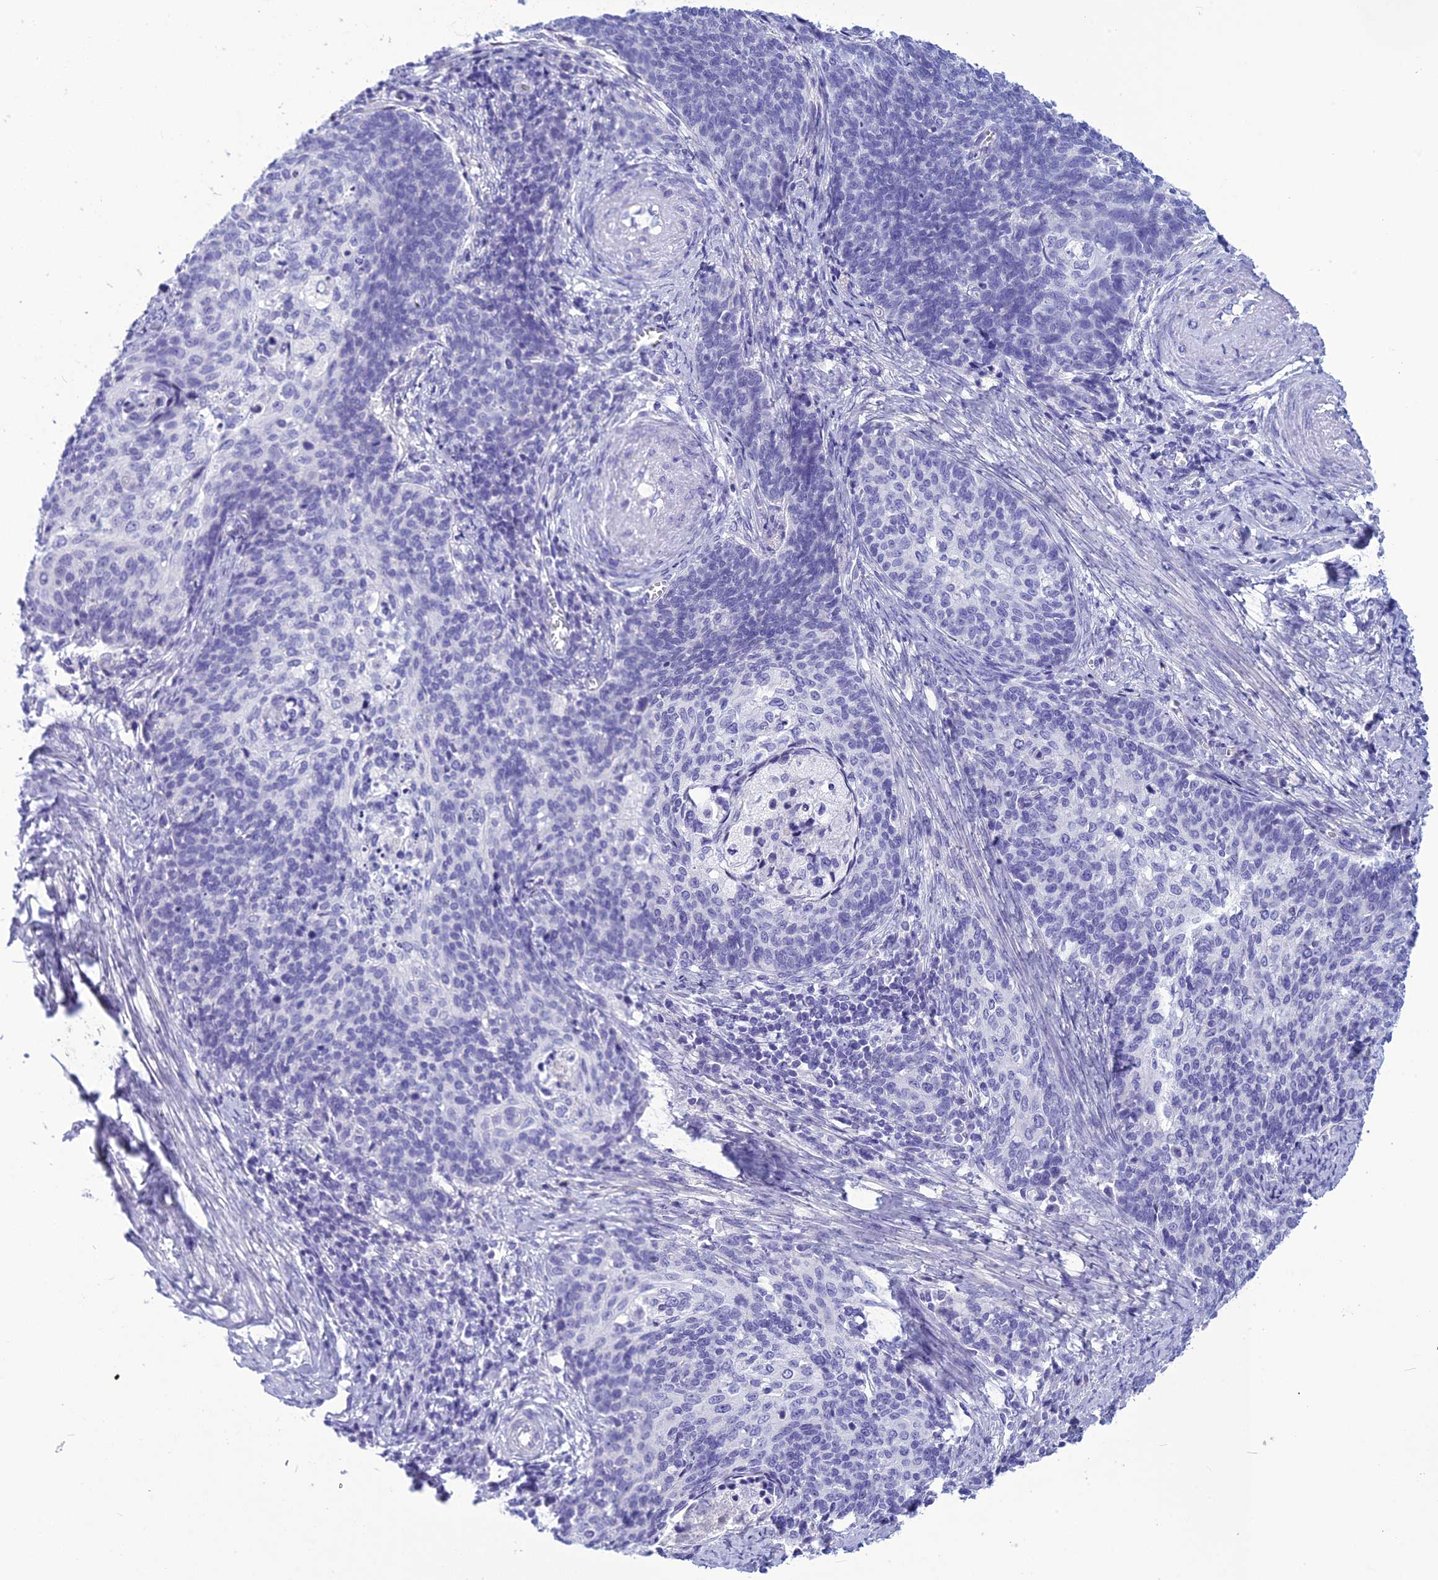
{"staining": {"intensity": "negative", "quantity": "none", "location": "none"}, "tissue": "cervical cancer", "cell_type": "Tumor cells", "image_type": "cancer", "snomed": [{"axis": "morphology", "description": "Squamous cell carcinoma, NOS"}, {"axis": "topography", "description": "Cervix"}], "caption": "Tumor cells show no significant positivity in cervical cancer (squamous cell carcinoma).", "gene": "BBS2", "patient": {"sex": "female", "age": 39}}